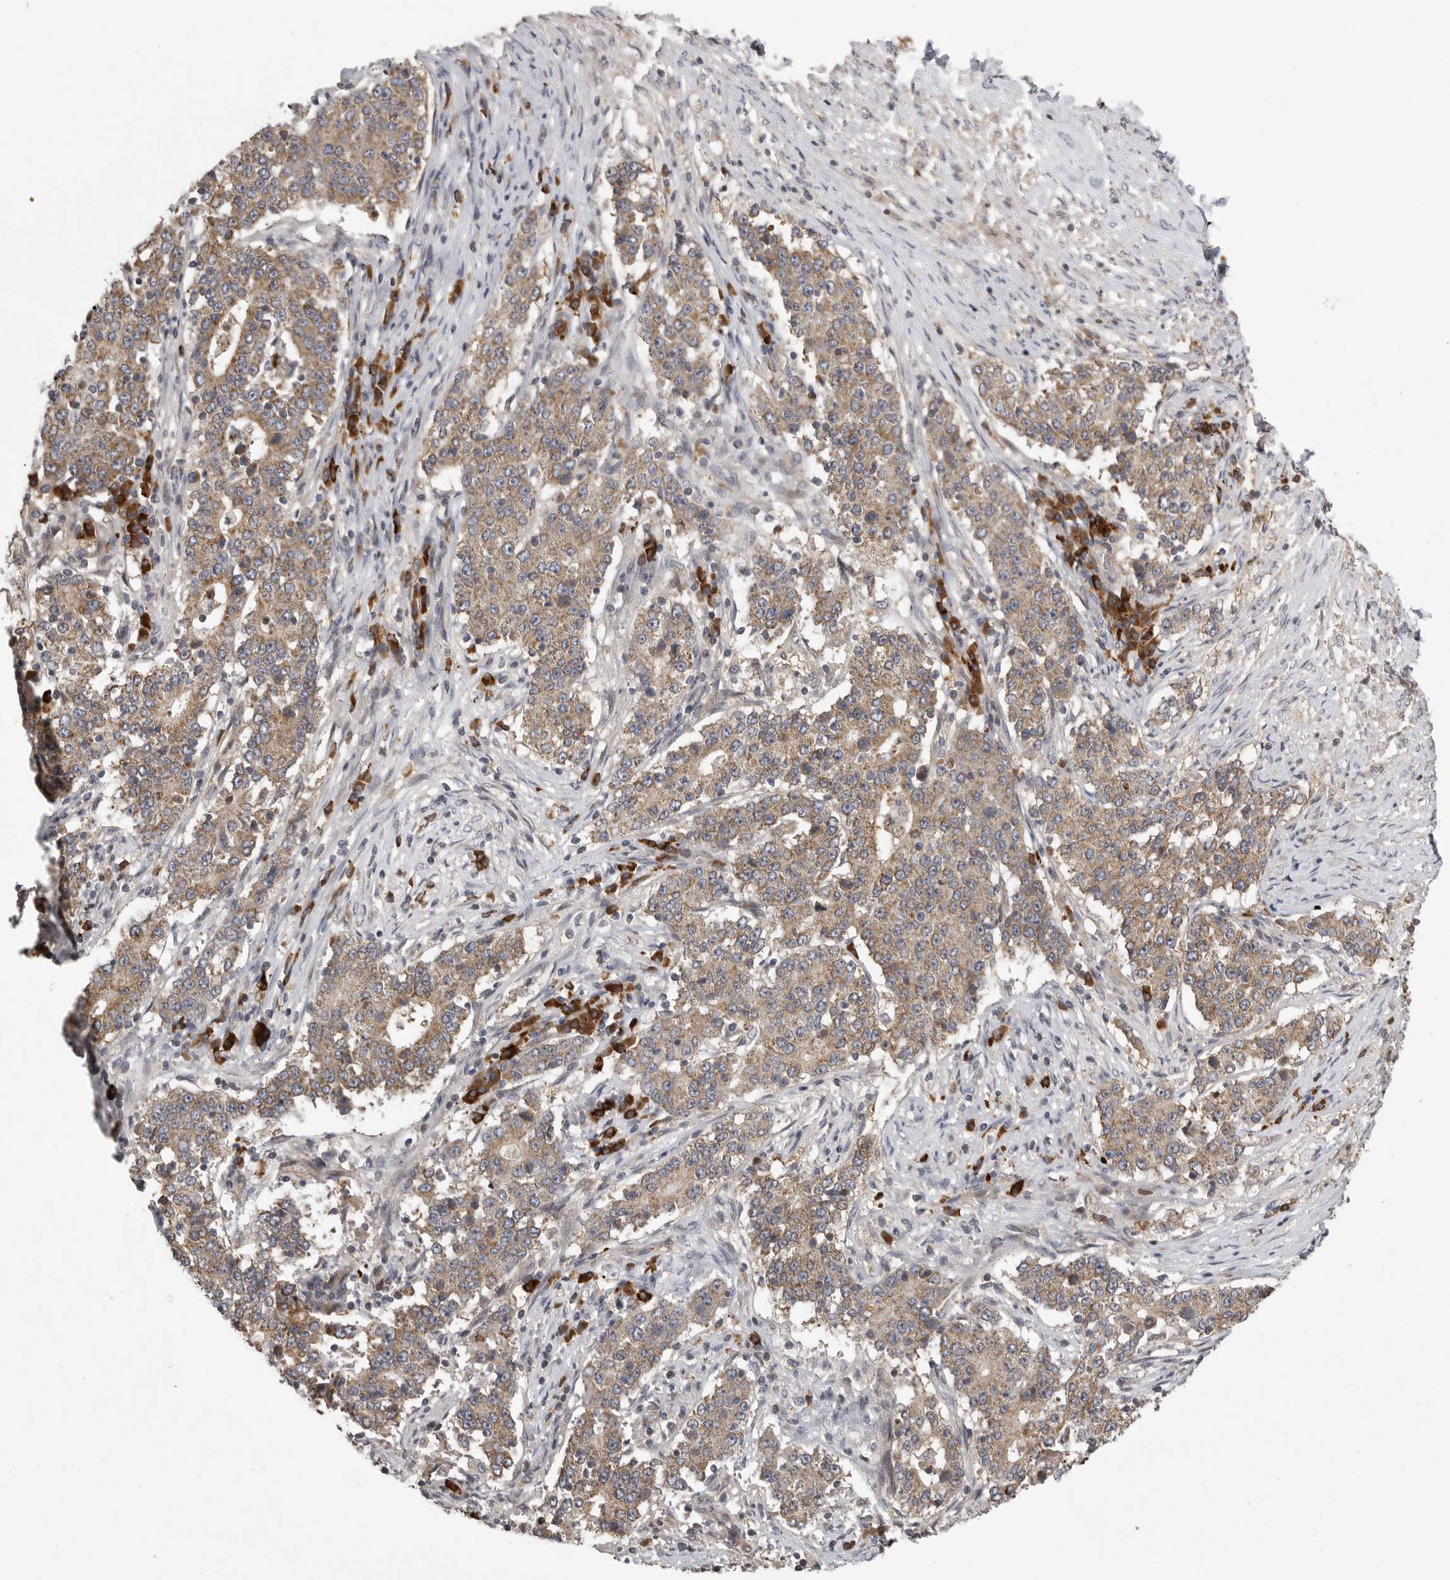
{"staining": {"intensity": "moderate", "quantity": ">75%", "location": "cytoplasmic/membranous"}, "tissue": "stomach cancer", "cell_type": "Tumor cells", "image_type": "cancer", "snomed": [{"axis": "morphology", "description": "Adenocarcinoma, NOS"}, {"axis": "topography", "description": "Stomach"}], "caption": "Stomach cancer (adenocarcinoma) stained for a protein (brown) reveals moderate cytoplasmic/membranous positive positivity in approximately >75% of tumor cells.", "gene": "OXR1", "patient": {"sex": "male", "age": 59}}